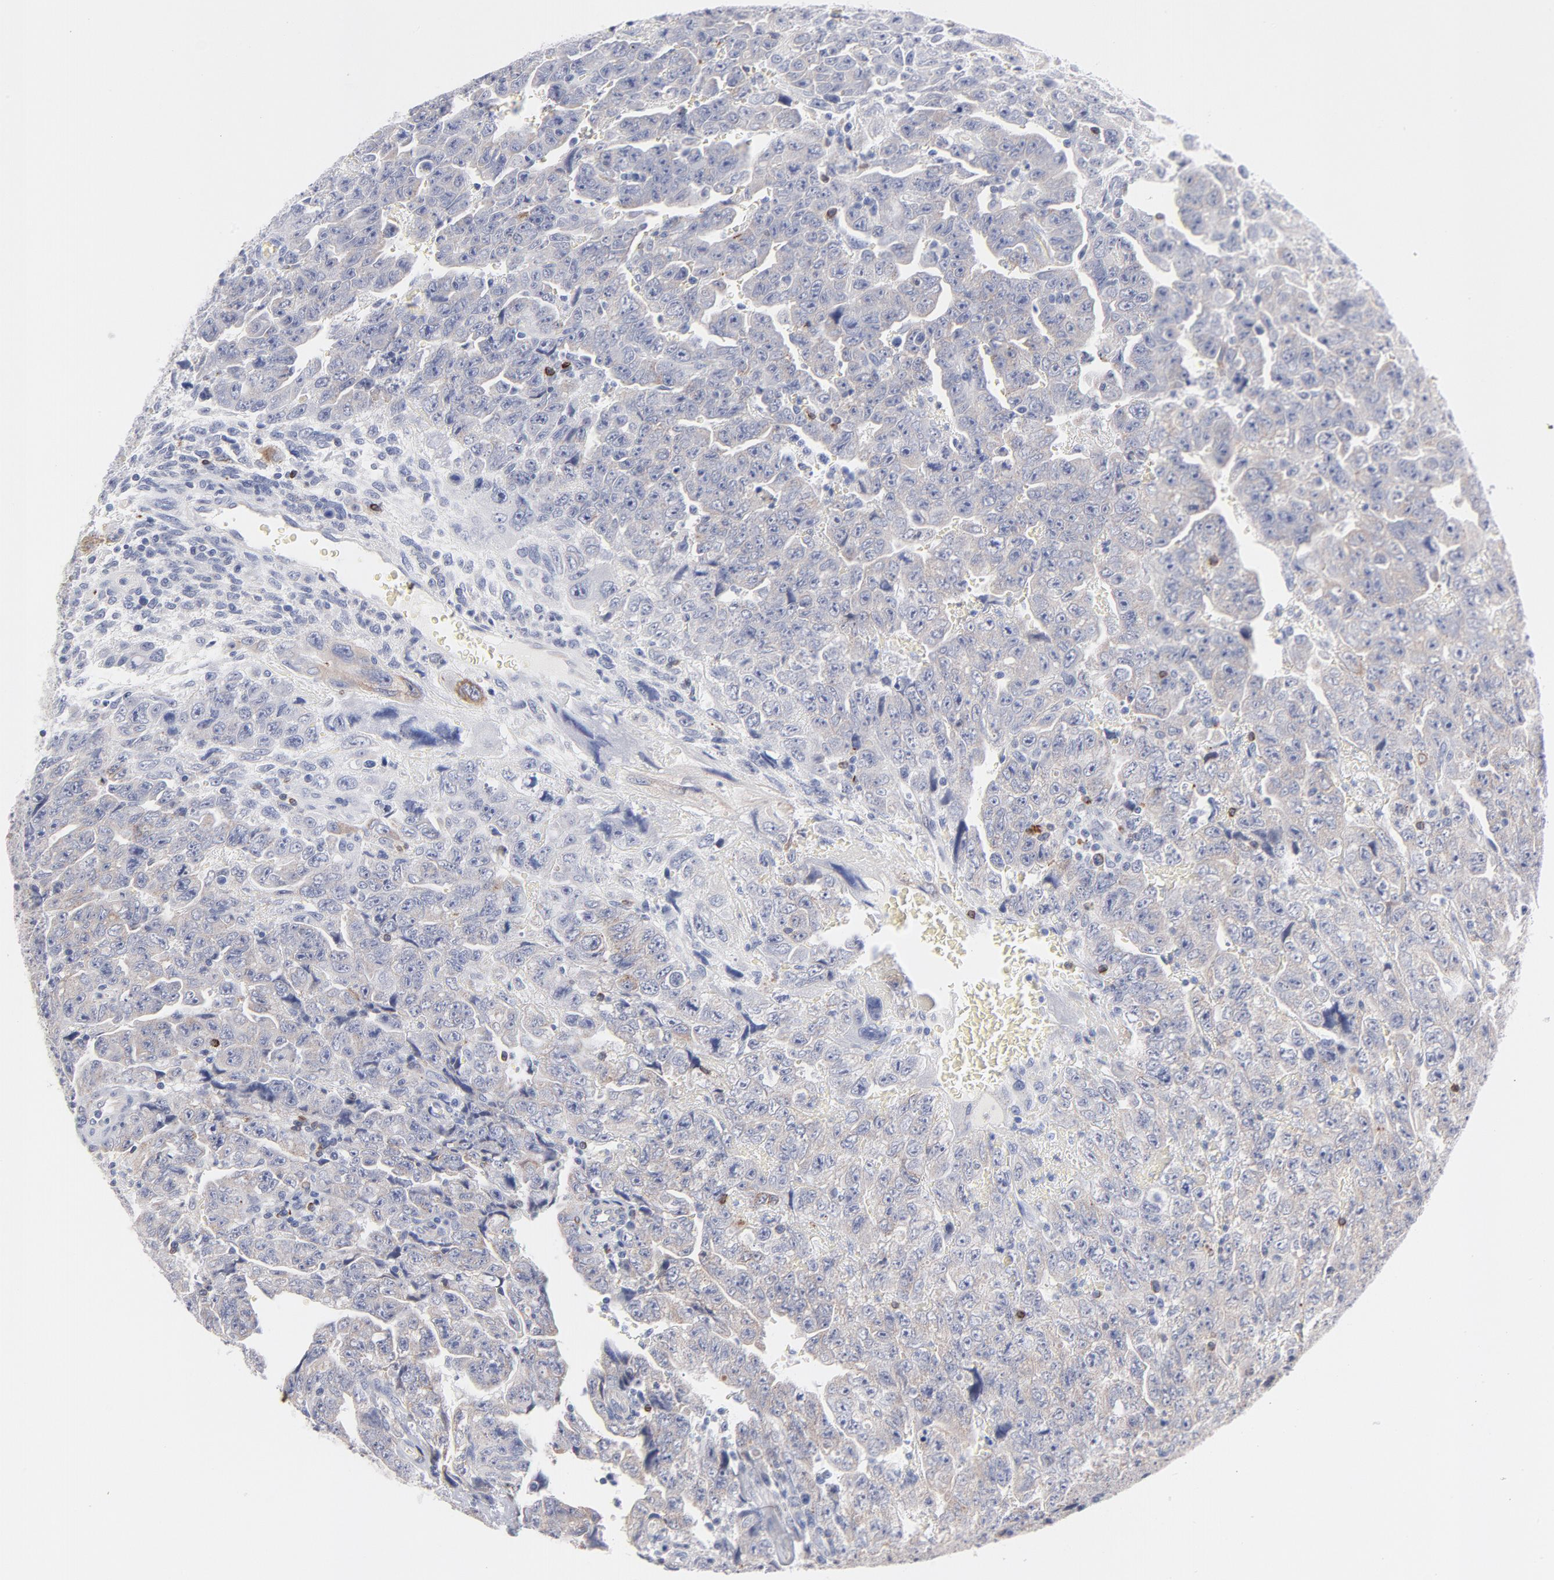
{"staining": {"intensity": "weak", "quantity": ">75%", "location": "cytoplasmic/membranous"}, "tissue": "testis cancer", "cell_type": "Tumor cells", "image_type": "cancer", "snomed": [{"axis": "morphology", "description": "Carcinoma, Embryonal, NOS"}, {"axis": "topography", "description": "Testis"}], "caption": "Immunohistochemical staining of human embryonal carcinoma (testis) demonstrates weak cytoplasmic/membranous protein expression in approximately >75% of tumor cells. (DAB IHC, brown staining for protein, blue staining for nuclei).", "gene": "MID1", "patient": {"sex": "male", "age": 28}}